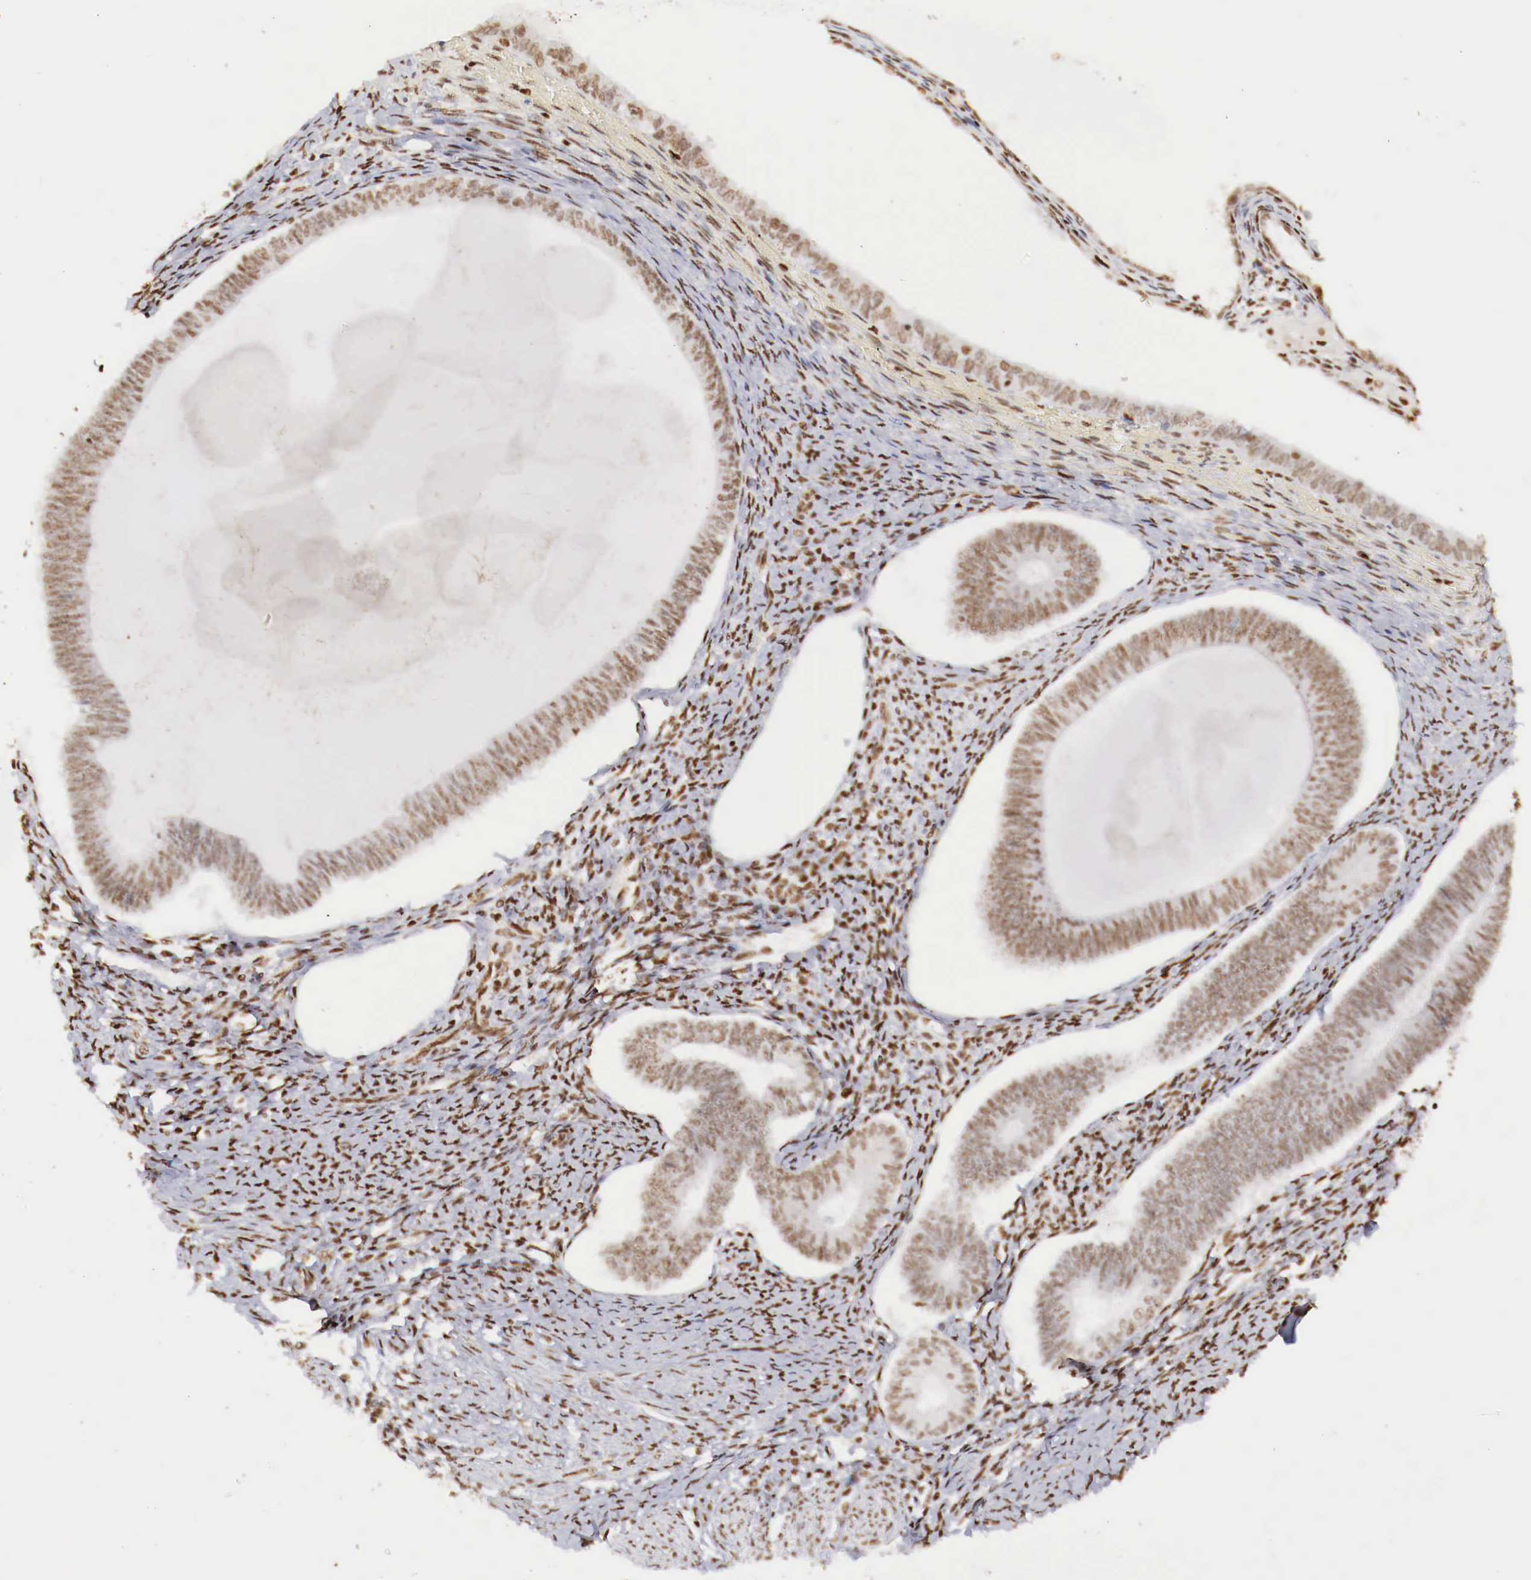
{"staining": {"intensity": "strong", "quantity": ">75%", "location": "nuclear"}, "tissue": "endometrium", "cell_type": "Cells in endometrial stroma", "image_type": "normal", "snomed": [{"axis": "morphology", "description": "Normal tissue, NOS"}, {"axis": "topography", "description": "Endometrium"}], "caption": "Endometrium stained with immunohistochemistry (IHC) demonstrates strong nuclear staining in about >75% of cells in endometrial stroma. The staining was performed using DAB, with brown indicating positive protein expression. Nuclei are stained blue with hematoxylin.", "gene": "MAX", "patient": {"sex": "female", "age": 82}}